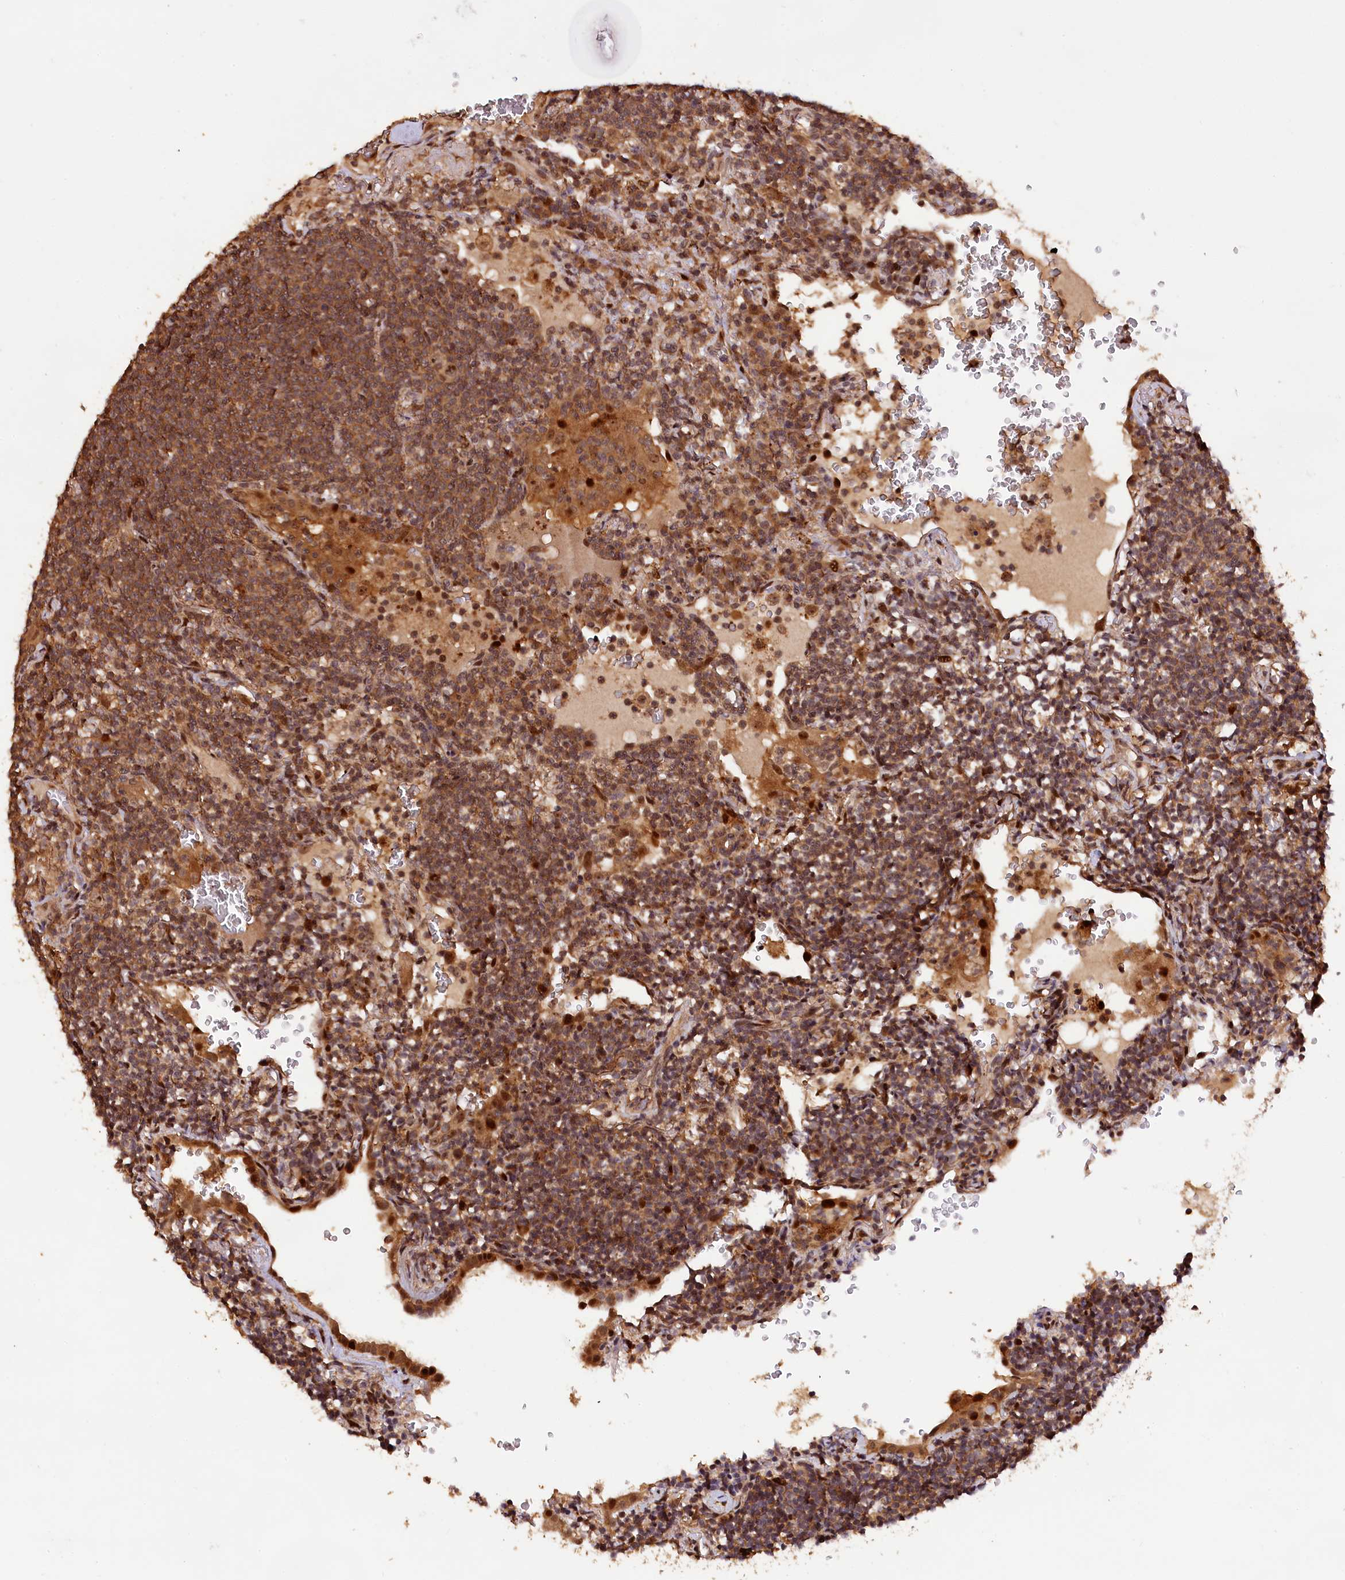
{"staining": {"intensity": "moderate", "quantity": ">75%", "location": "cytoplasmic/membranous,nuclear"}, "tissue": "lymphoma", "cell_type": "Tumor cells", "image_type": "cancer", "snomed": [{"axis": "morphology", "description": "Malignant lymphoma, non-Hodgkin's type, Low grade"}, {"axis": "topography", "description": "Lung"}], "caption": "This histopathology image shows immunohistochemistry (IHC) staining of malignant lymphoma, non-Hodgkin's type (low-grade), with medium moderate cytoplasmic/membranous and nuclear positivity in about >75% of tumor cells.", "gene": "PHAF1", "patient": {"sex": "female", "age": 71}}